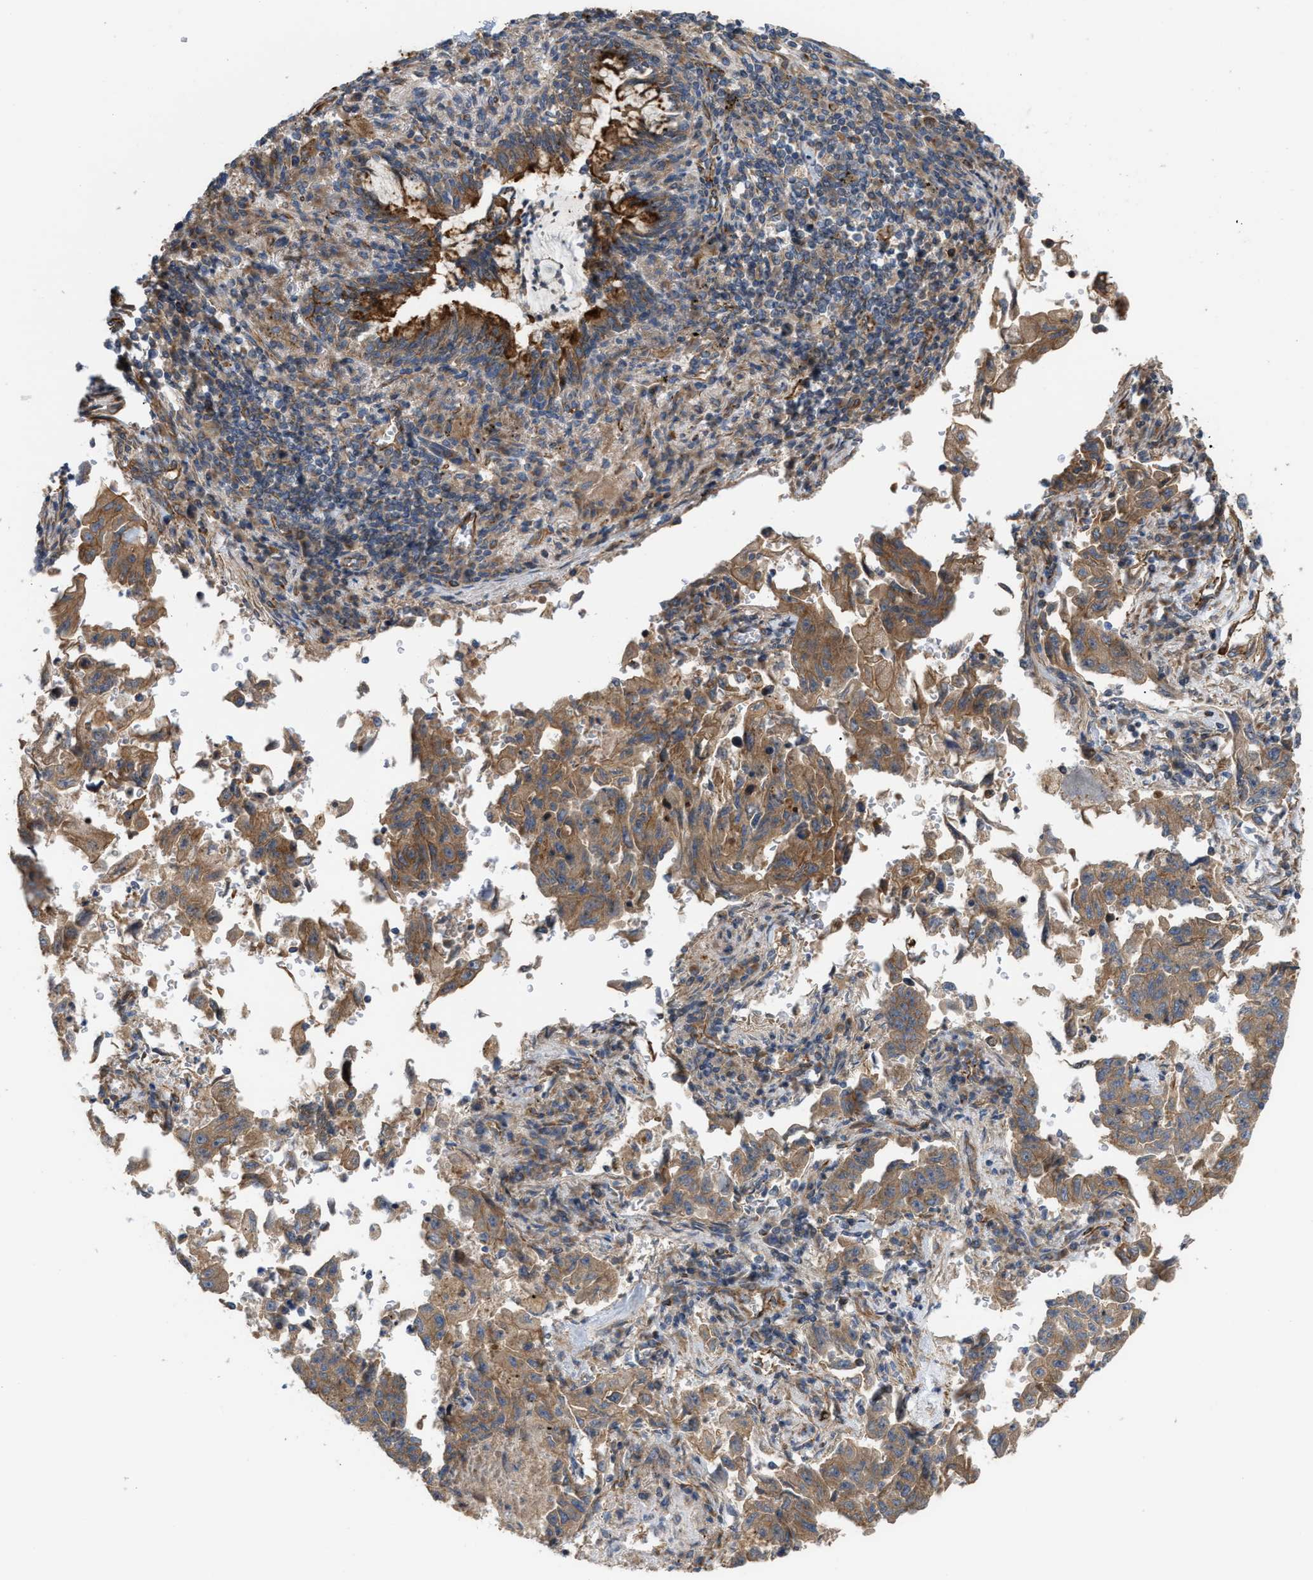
{"staining": {"intensity": "moderate", "quantity": ">75%", "location": "cytoplasmic/membranous"}, "tissue": "lung cancer", "cell_type": "Tumor cells", "image_type": "cancer", "snomed": [{"axis": "morphology", "description": "Adenocarcinoma, NOS"}, {"axis": "topography", "description": "Lung"}], "caption": "High-power microscopy captured an immunohistochemistry photomicrograph of lung adenocarcinoma, revealing moderate cytoplasmic/membranous positivity in approximately >75% of tumor cells.", "gene": "EPS15L1", "patient": {"sex": "female", "age": 51}}